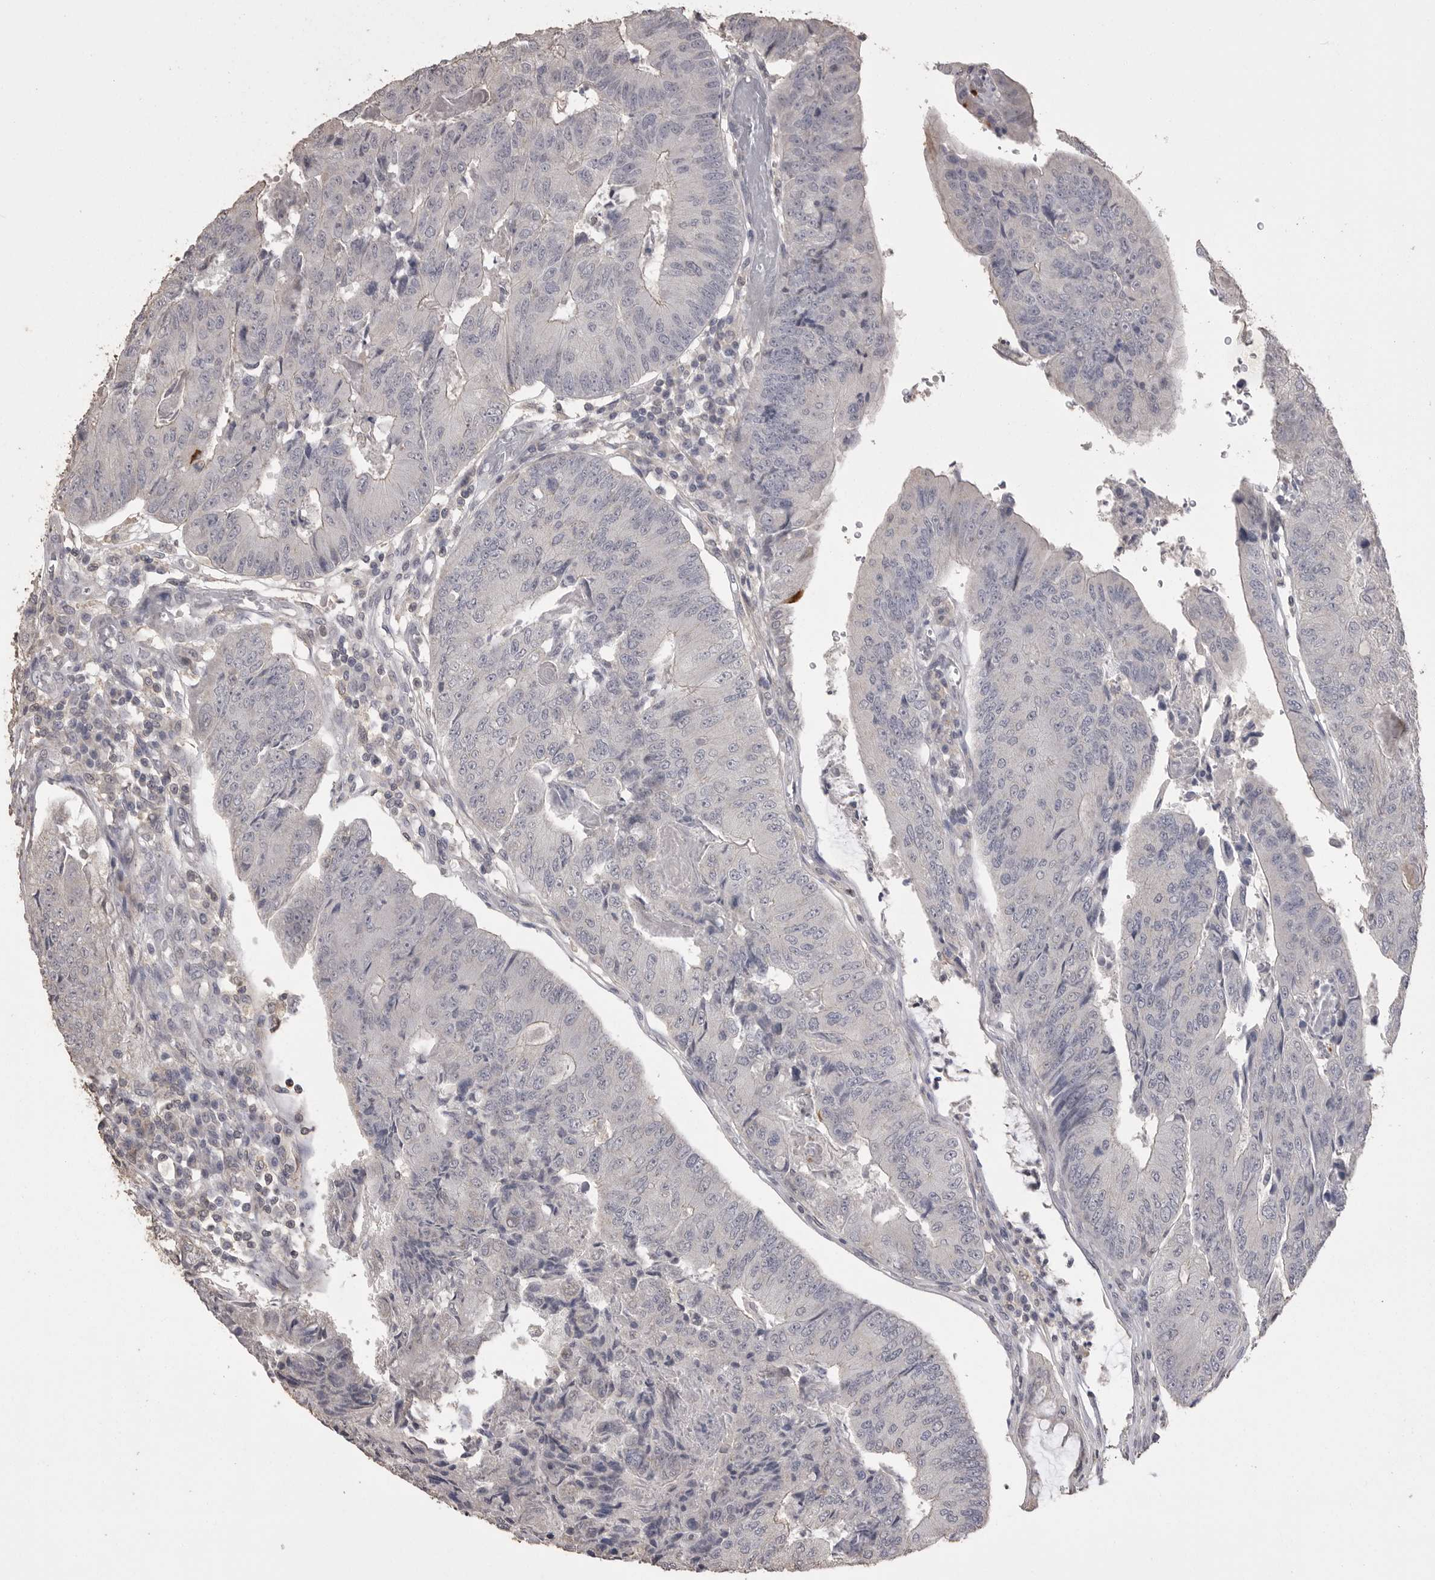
{"staining": {"intensity": "negative", "quantity": "none", "location": "none"}, "tissue": "colorectal cancer", "cell_type": "Tumor cells", "image_type": "cancer", "snomed": [{"axis": "morphology", "description": "Adenocarcinoma, NOS"}, {"axis": "topography", "description": "Colon"}], "caption": "Tumor cells show no significant expression in adenocarcinoma (colorectal).", "gene": "MMP7", "patient": {"sex": "female", "age": 67}}